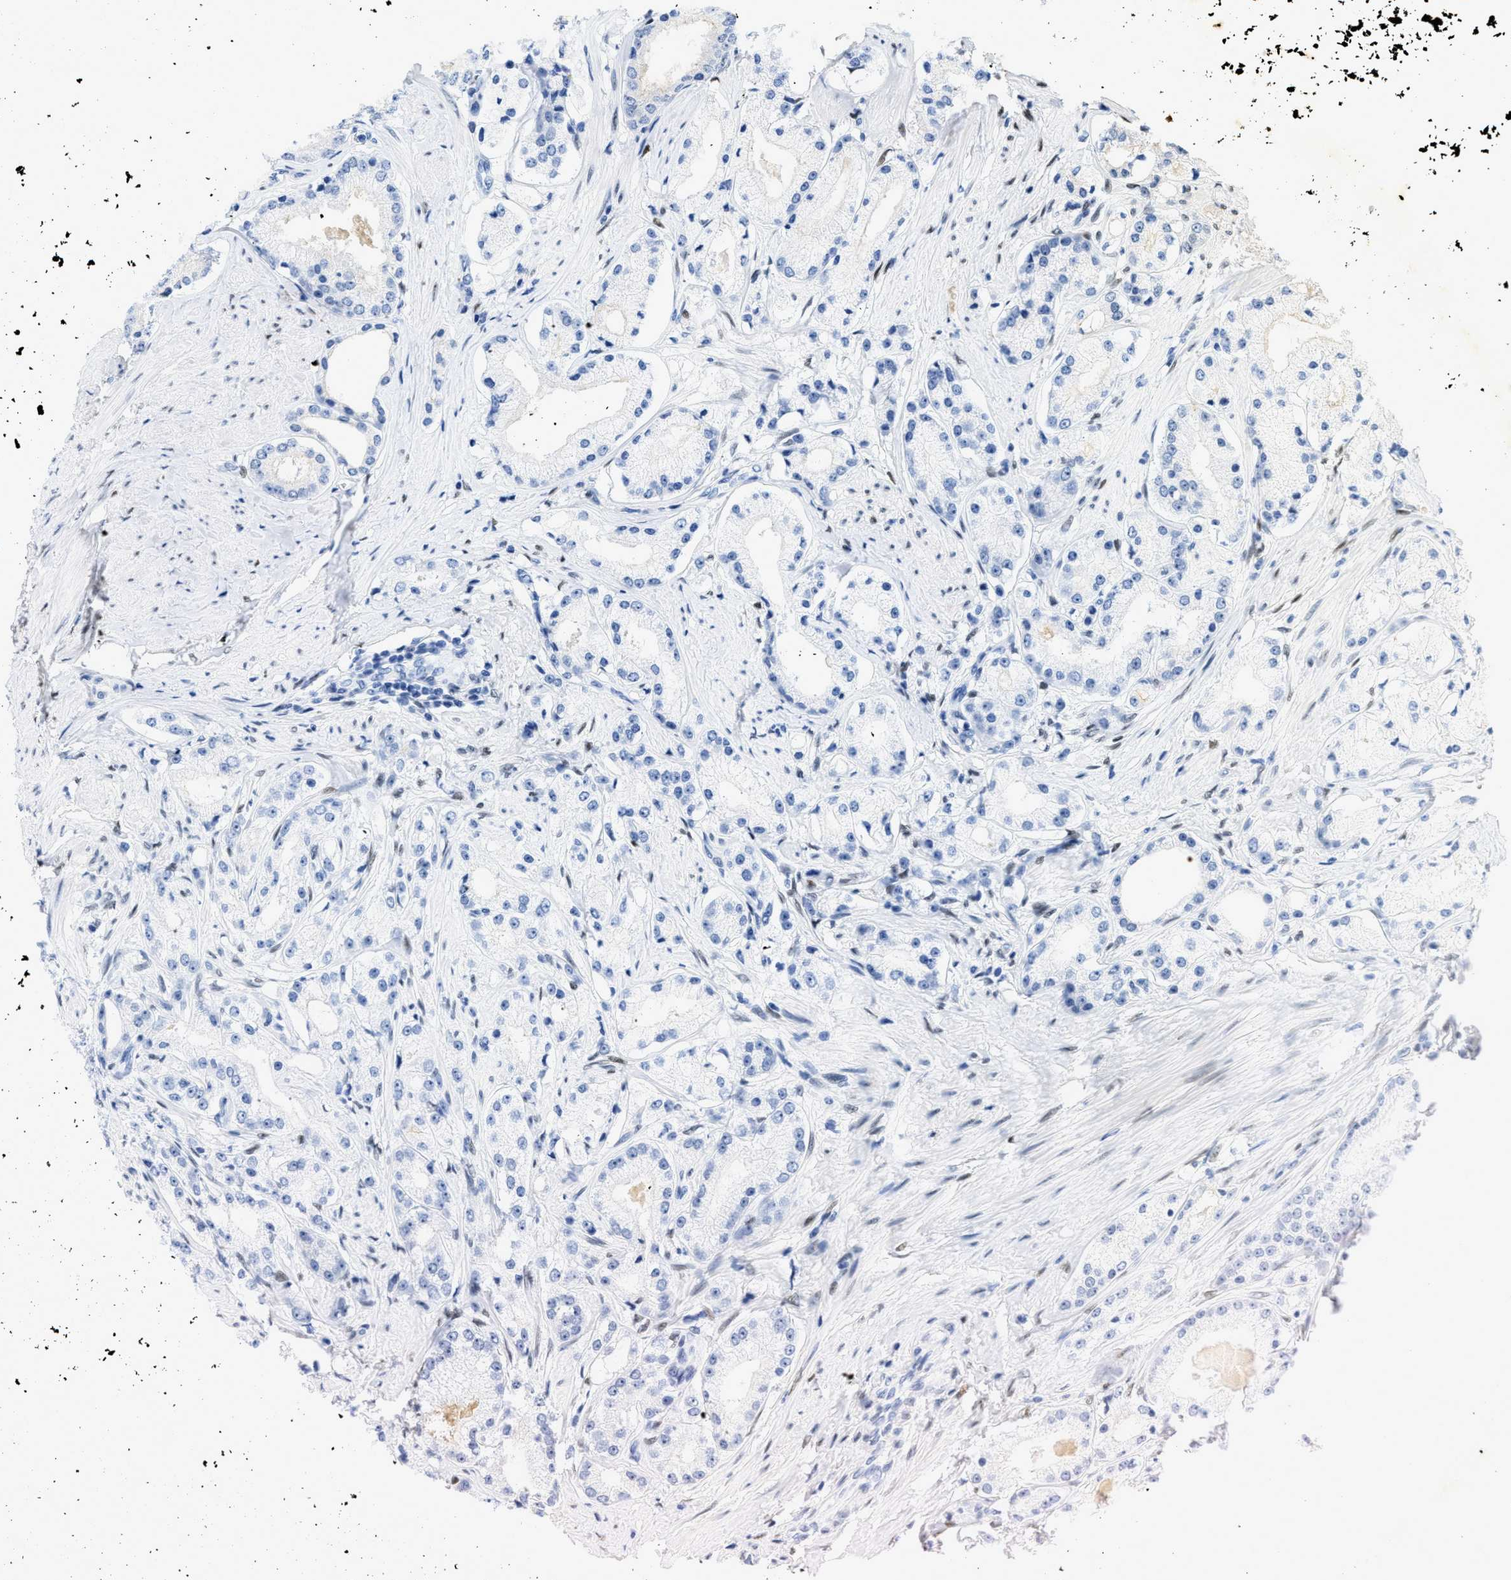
{"staining": {"intensity": "negative", "quantity": "none", "location": "none"}, "tissue": "prostate cancer", "cell_type": "Tumor cells", "image_type": "cancer", "snomed": [{"axis": "morphology", "description": "Adenocarcinoma, Low grade"}, {"axis": "topography", "description": "Prostate"}], "caption": "This is an IHC image of prostate cancer. There is no expression in tumor cells.", "gene": "NFIX", "patient": {"sex": "male", "age": 63}}